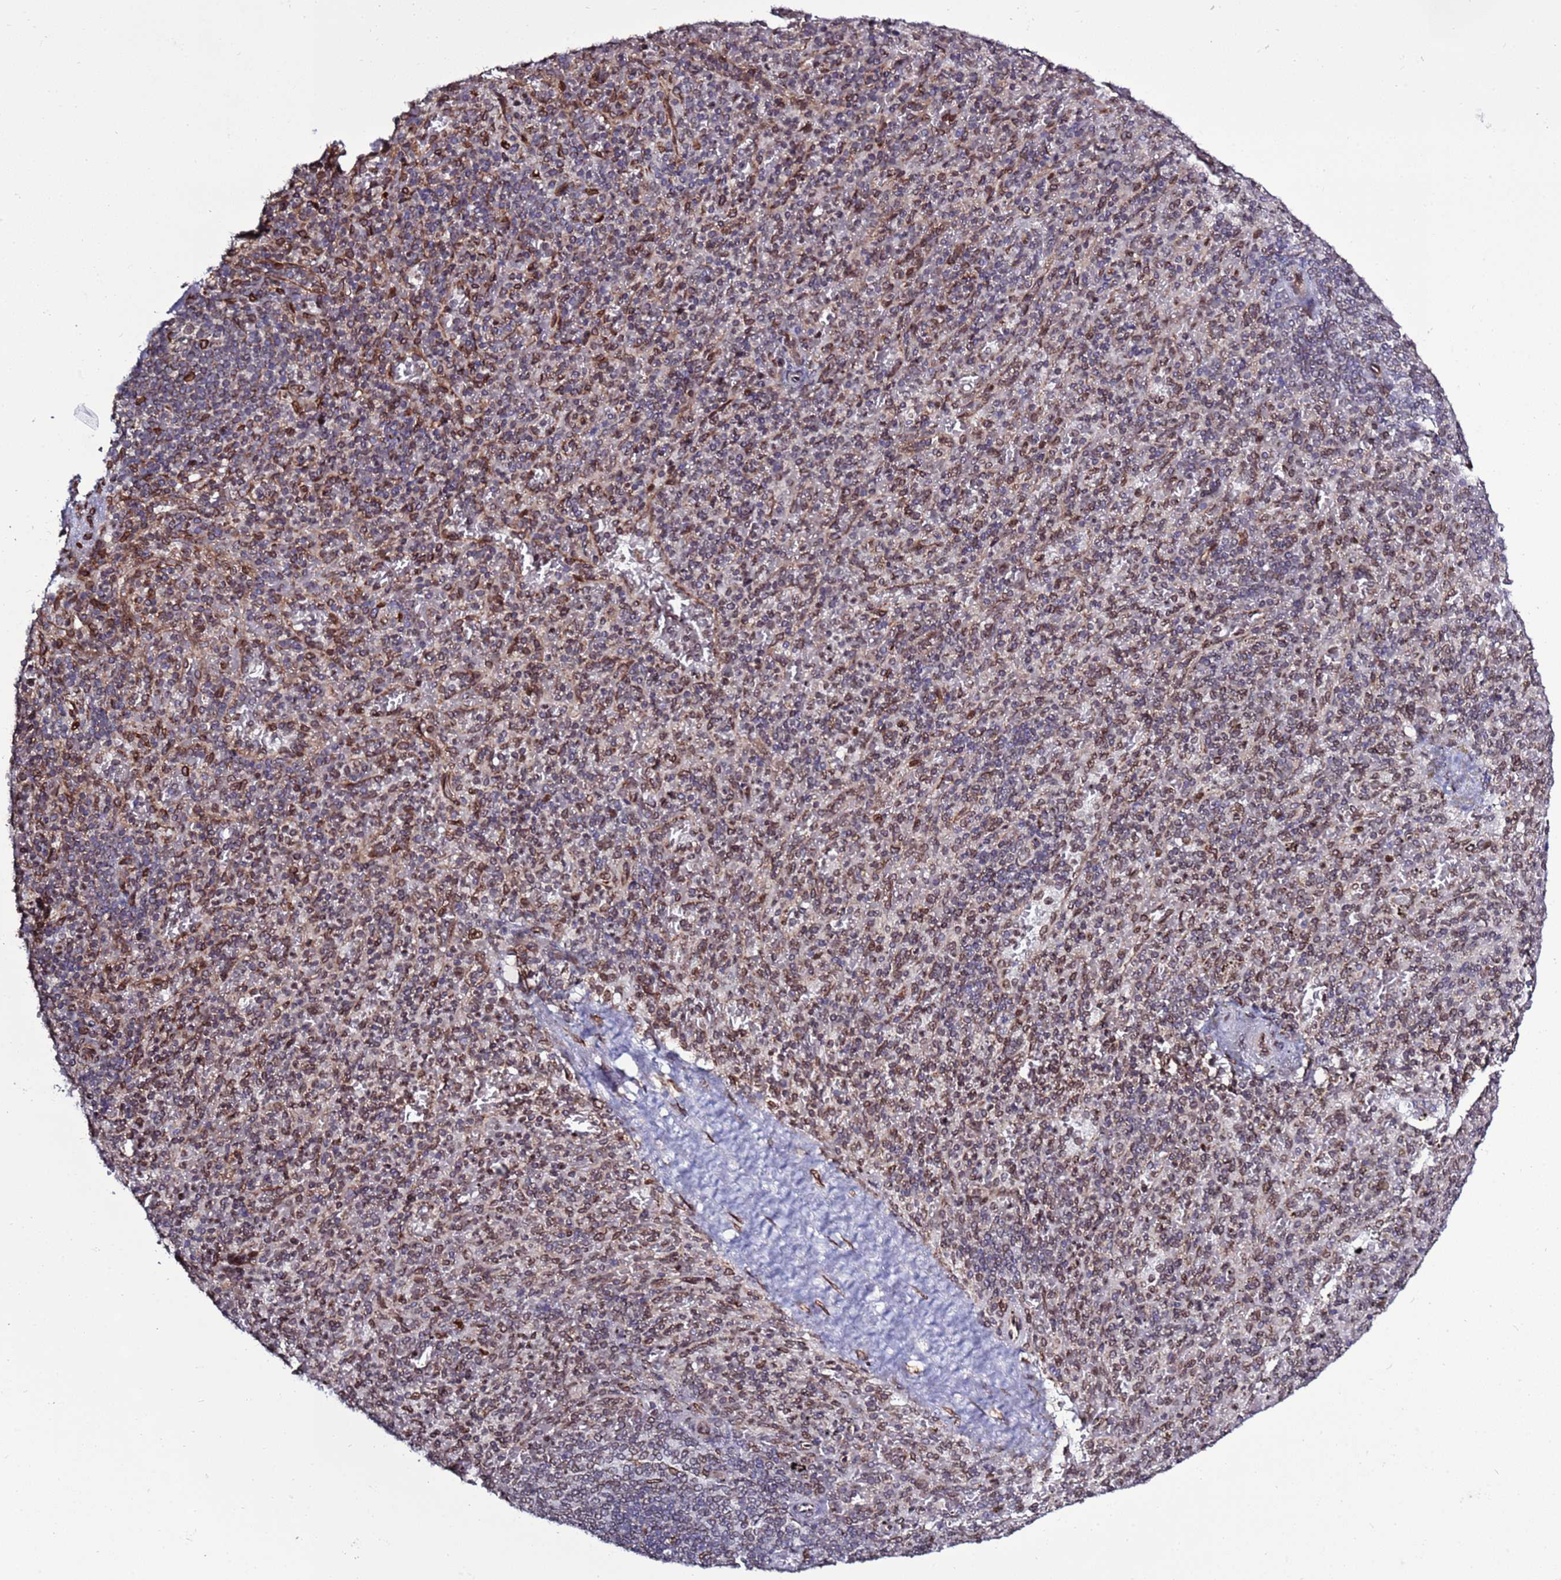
{"staining": {"intensity": "moderate", "quantity": "25%-75%", "location": "nuclear"}, "tissue": "spleen", "cell_type": "Cells in red pulp", "image_type": "normal", "snomed": [{"axis": "morphology", "description": "Normal tissue, NOS"}, {"axis": "topography", "description": "Spleen"}], "caption": "Approximately 25%-75% of cells in red pulp in benign spleen show moderate nuclear protein positivity as visualized by brown immunohistochemical staining.", "gene": "TOR1AIP1", "patient": {"sex": "male", "age": 82}}